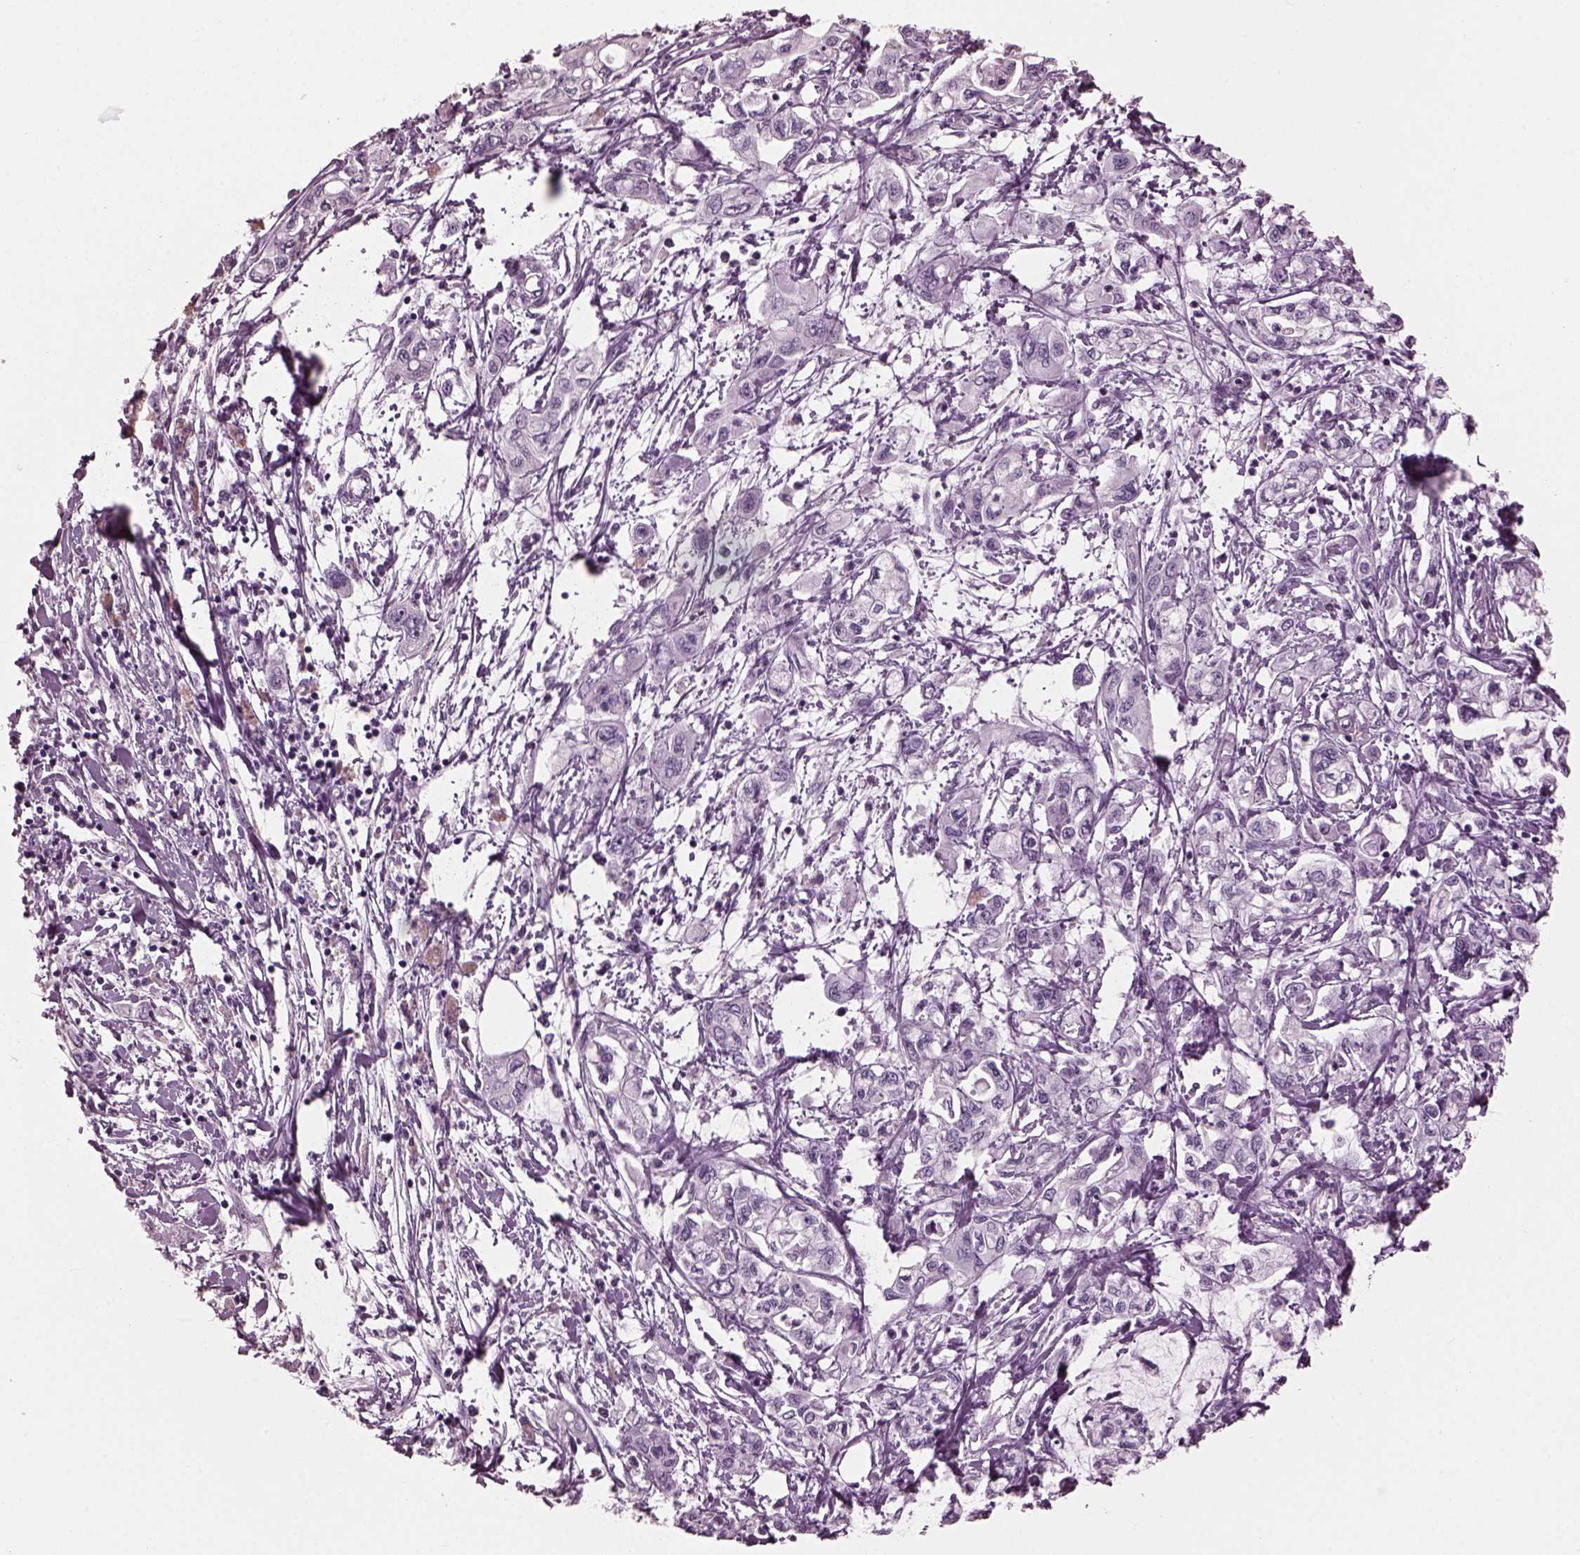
{"staining": {"intensity": "negative", "quantity": "none", "location": "none"}, "tissue": "pancreatic cancer", "cell_type": "Tumor cells", "image_type": "cancer", "snomed": [{"axis": "morphology", "description": "Adenocarcinoma, NOS"}, {"axis": "topography", "description": "Pancreas"}], "caption": "Human pancreatic cancer stained for a protein using immunohistochemistry (IHC) demonstrates no expression in tumor cells.", "gene": "SLC6A17", "patient": {"sex": "male", "age": 54}}